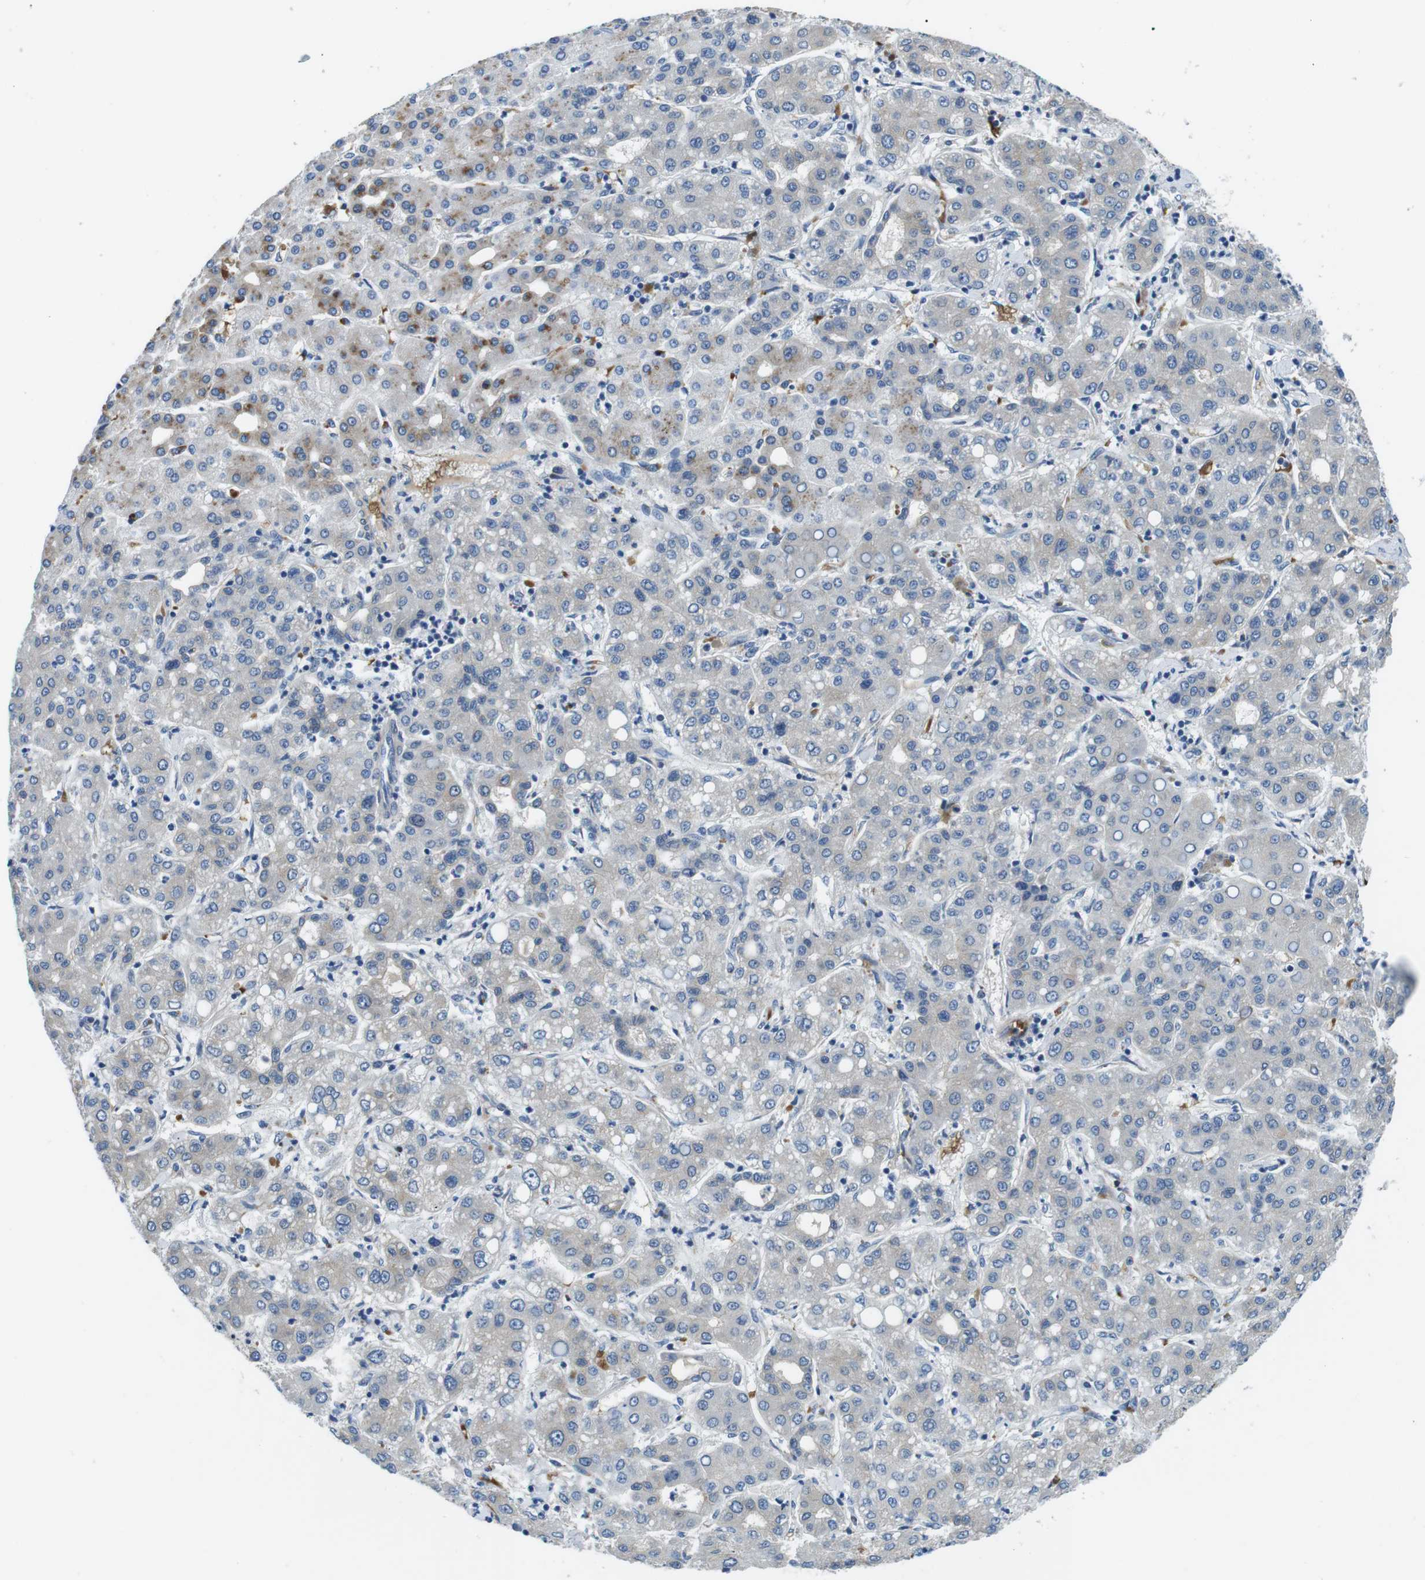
{"staining": {"intensity": "negative", "quantity": "none", "location": "none"}, "tissue": "liver cancer", "cell_type": "Tumor cells", "image_type": "cancer", "snomed": [{"axis": "morphology", "description": "Carcinoma, Hepatocellular, NOS"}, {"axis": "topography", "description": "Liver"}], "caption": "An immunohistochemistry (IHC) histopathology image of liver cancer is shown. There is no staining in tumor cells of liver cancer.", "gene": "WSCD1", "patient": {"sex": "male", "age": 65}}